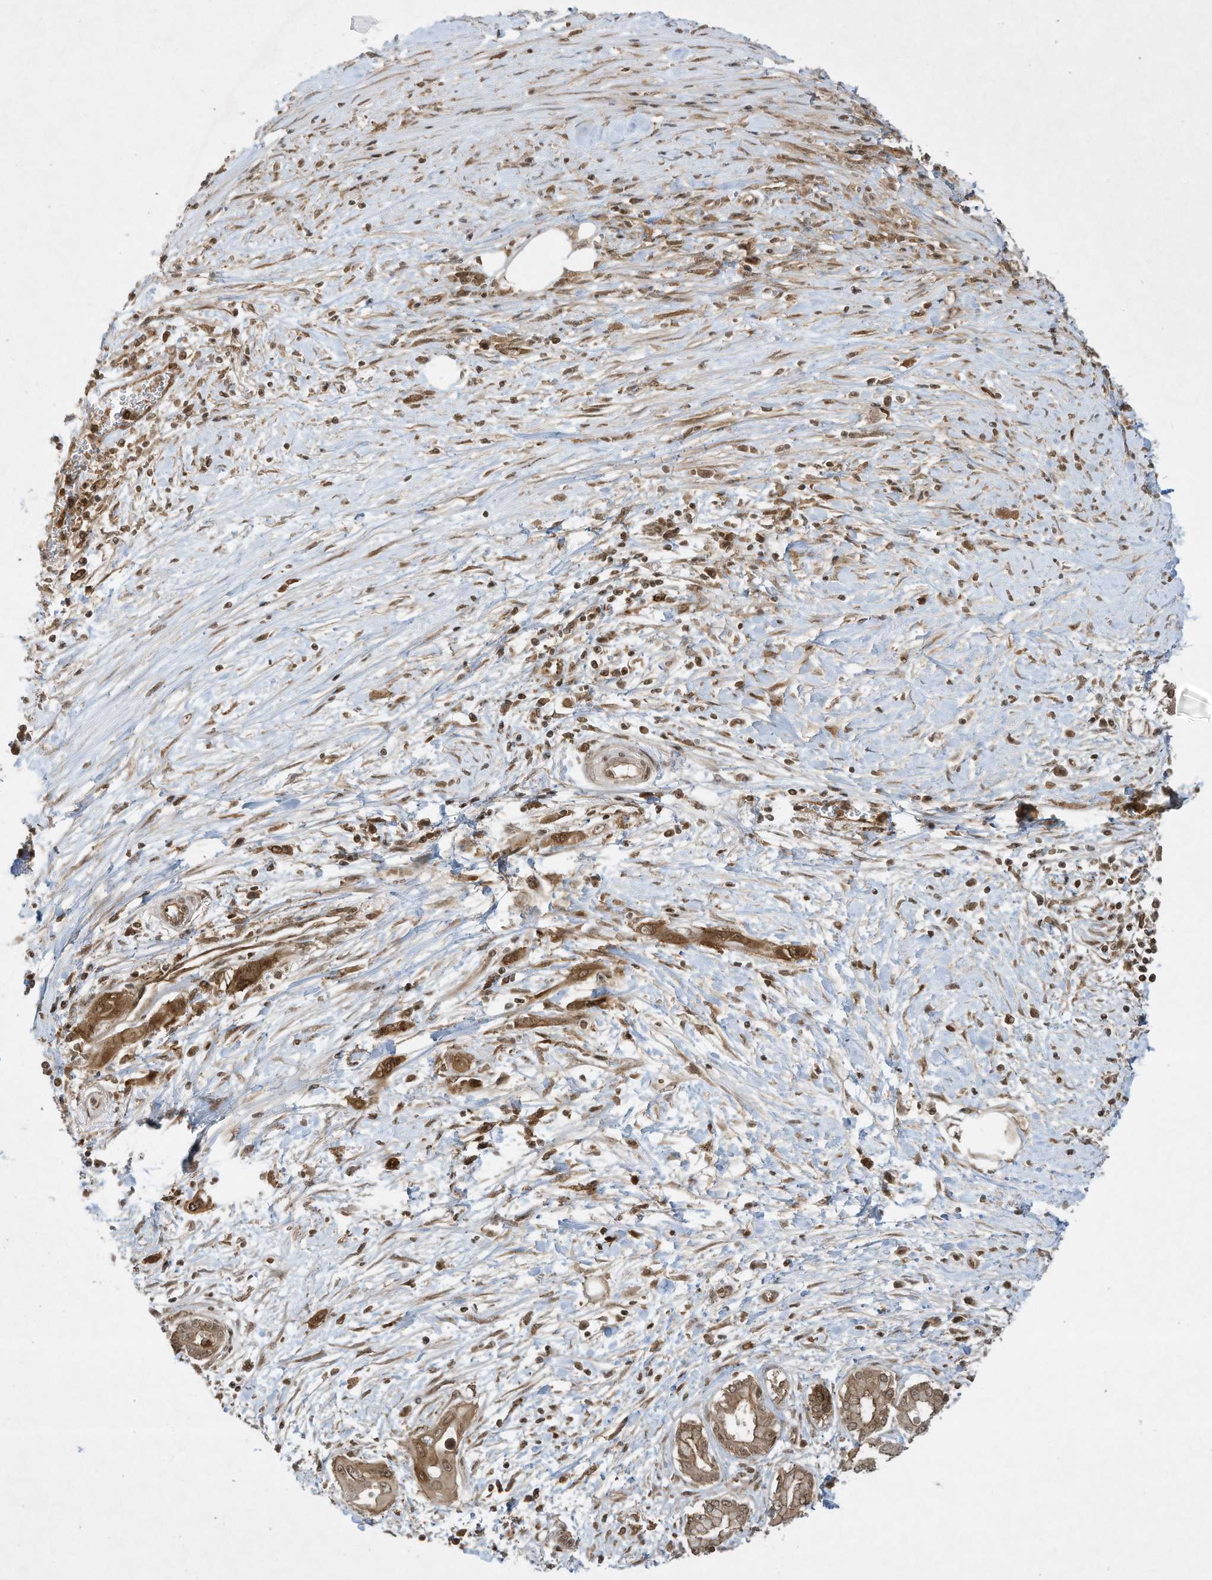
{"staining": {"intensity": "strong", "quantity": ">75%", "location": "cytoplasmic/membranous"}, "tissue": "pancreatic cancer", "cell_type": "Tumor cells", "image_type": "cancer", "snomed": [{"axis": "morphology", "description": "Adenocarcinoma, NOS"}, {"axis": "topography", "description": "Pancreas"}], "caption": "A high amount of strong cytoplasmic/membranous expression is identified in about >75% of tumor cells in pancreatic adenocarcinoma tissue. (DAB (3,3'-diaminobenzidine) IHC with brightfield microscopy, high magnification).", "gene": "CERT1", "patient": {"sex": "male", "age": 58}}